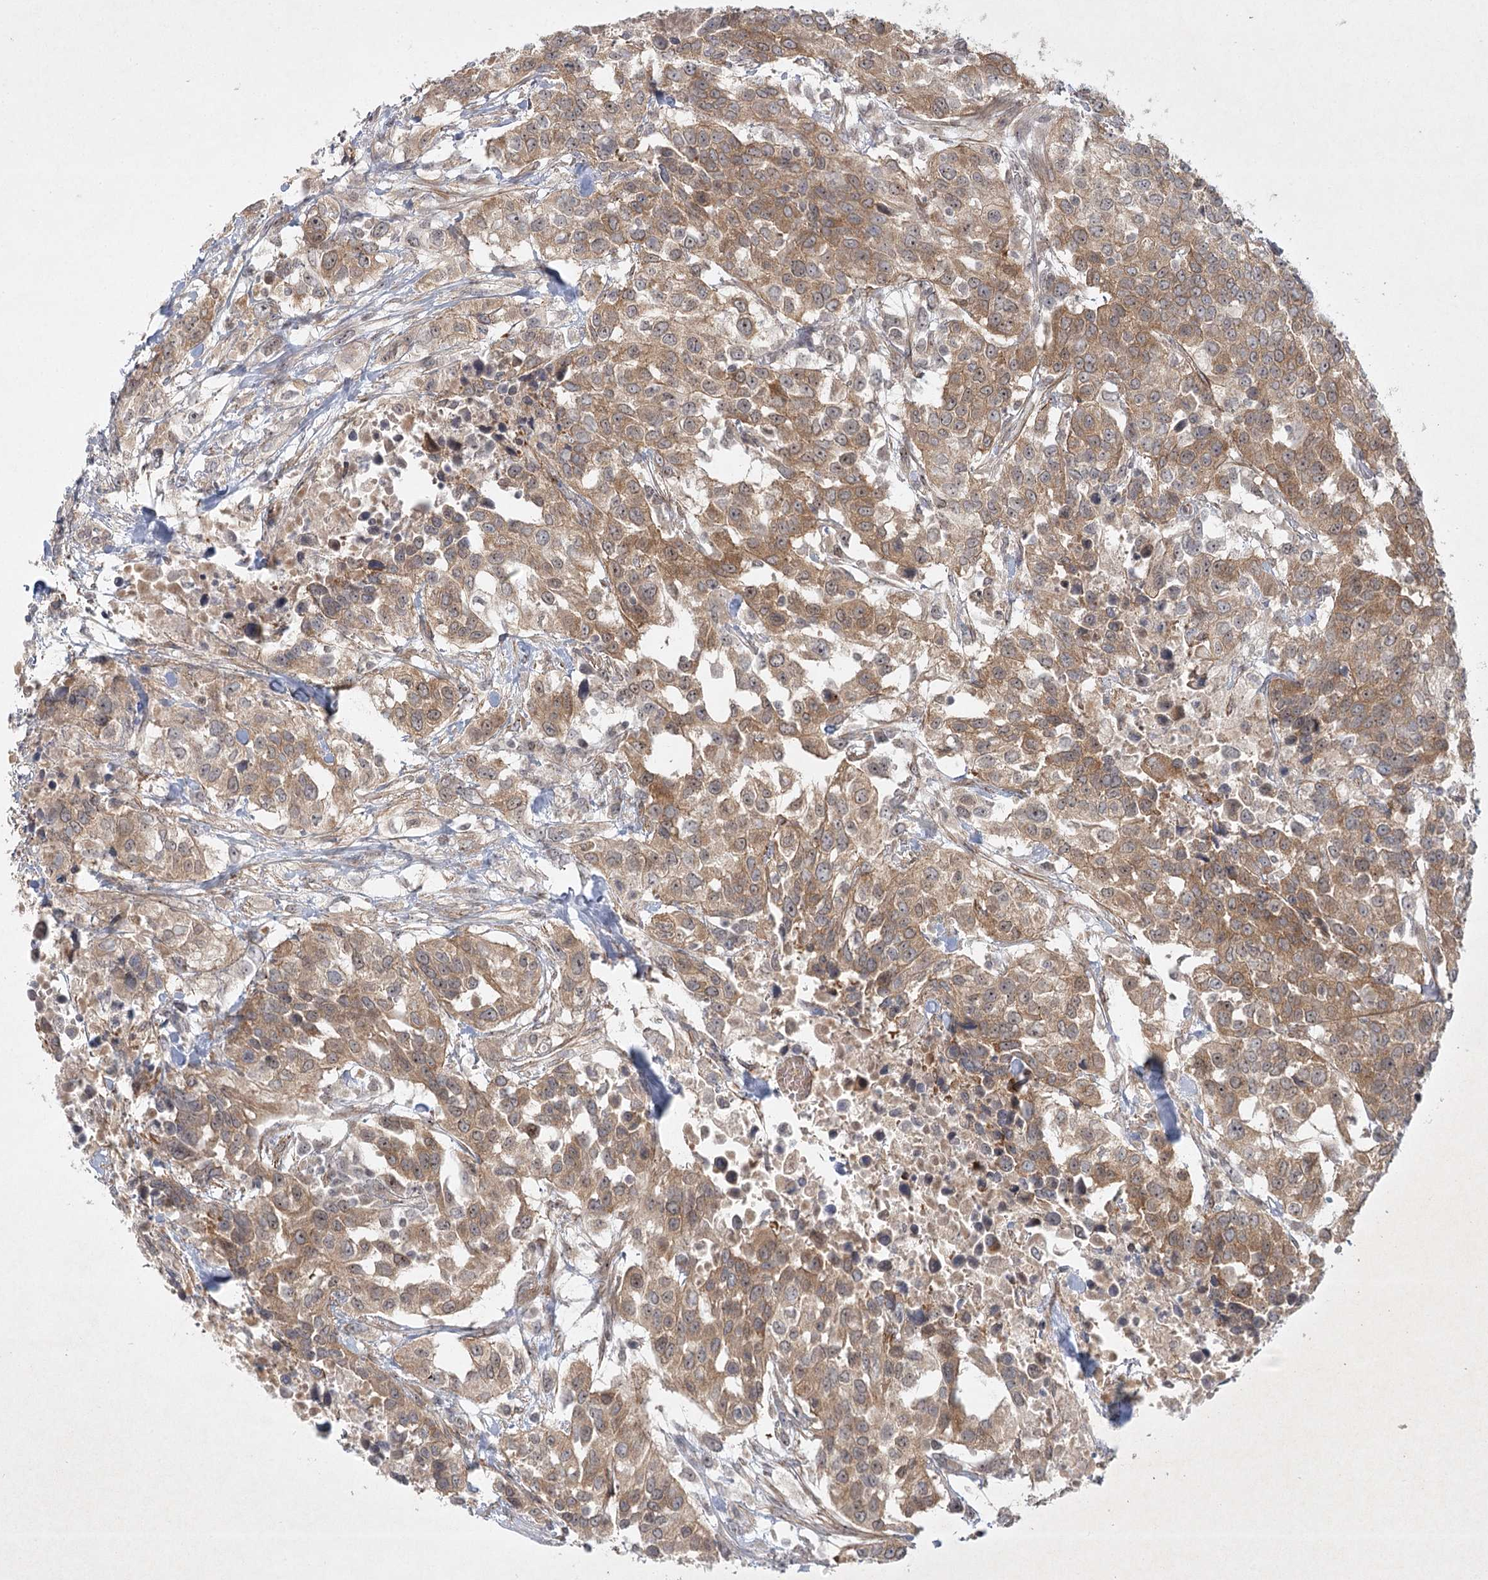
{"staining": {"intensity": "moderate", "quantity": ">75%", "location": "cytoplasmic/membranous"}, "tissue": "urothelial cancer", "cell_type": "Tumor cells", "image_type": "cancer", "snomed": [{"axis": "morphology", "description": "Urothelial carcinoma, High grade"}, {"axis": "topography", "description": "Urinary bladder"}], "caption": "The micrograph exhibits a brown stain indicating the presence of a protein in the cytoplasmic/membranous of tumor cells in urothelial carcinoma (high-grade). (IHC, brightfield microscopy, high magnification).", "gene": "SH2D3A", "patient": {"sex": "female", "age": 80}}